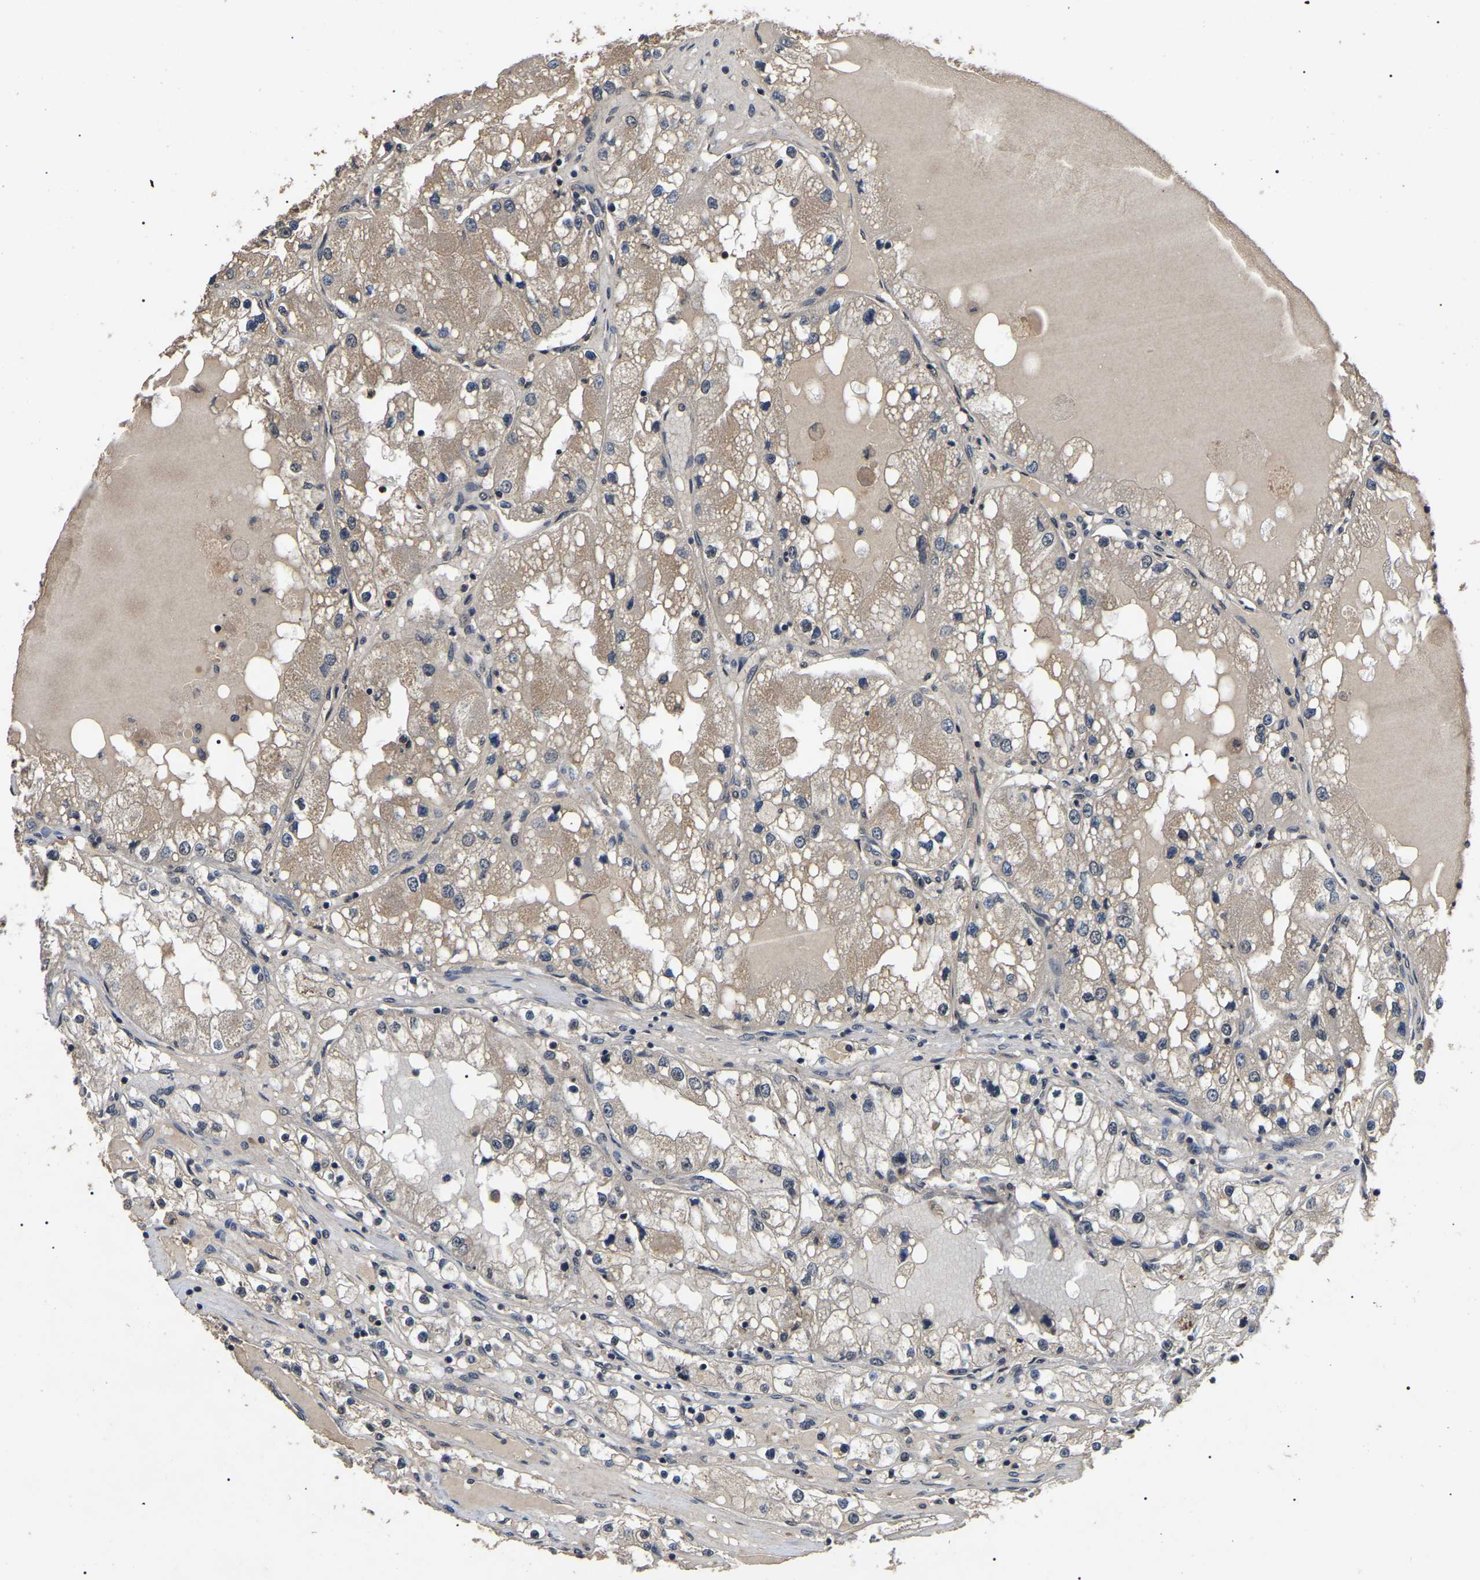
{"staining": {"intensity": "weak", "quantity": ">75%", "location": "cytoplasmic/membranous"}, "tissue": "renal cancer", "cell_type": "Tumor cells", "image_type": "cancer", "snomed": [{"axis": "morphology", "description": "Adenocarcinoma, NOS"}, {"axis": "topography", "description": "Kidney"}], "caption": "Tumor cells reveal weak cytoplasmic/membranous positivity in approximately >75% of cells in adenocarcinoma (renal). (DAB = brown stain, brightfield microscopy at high magnification).", "gene": "PPM1E", "patient": {"sex": "male", "age": 68}}